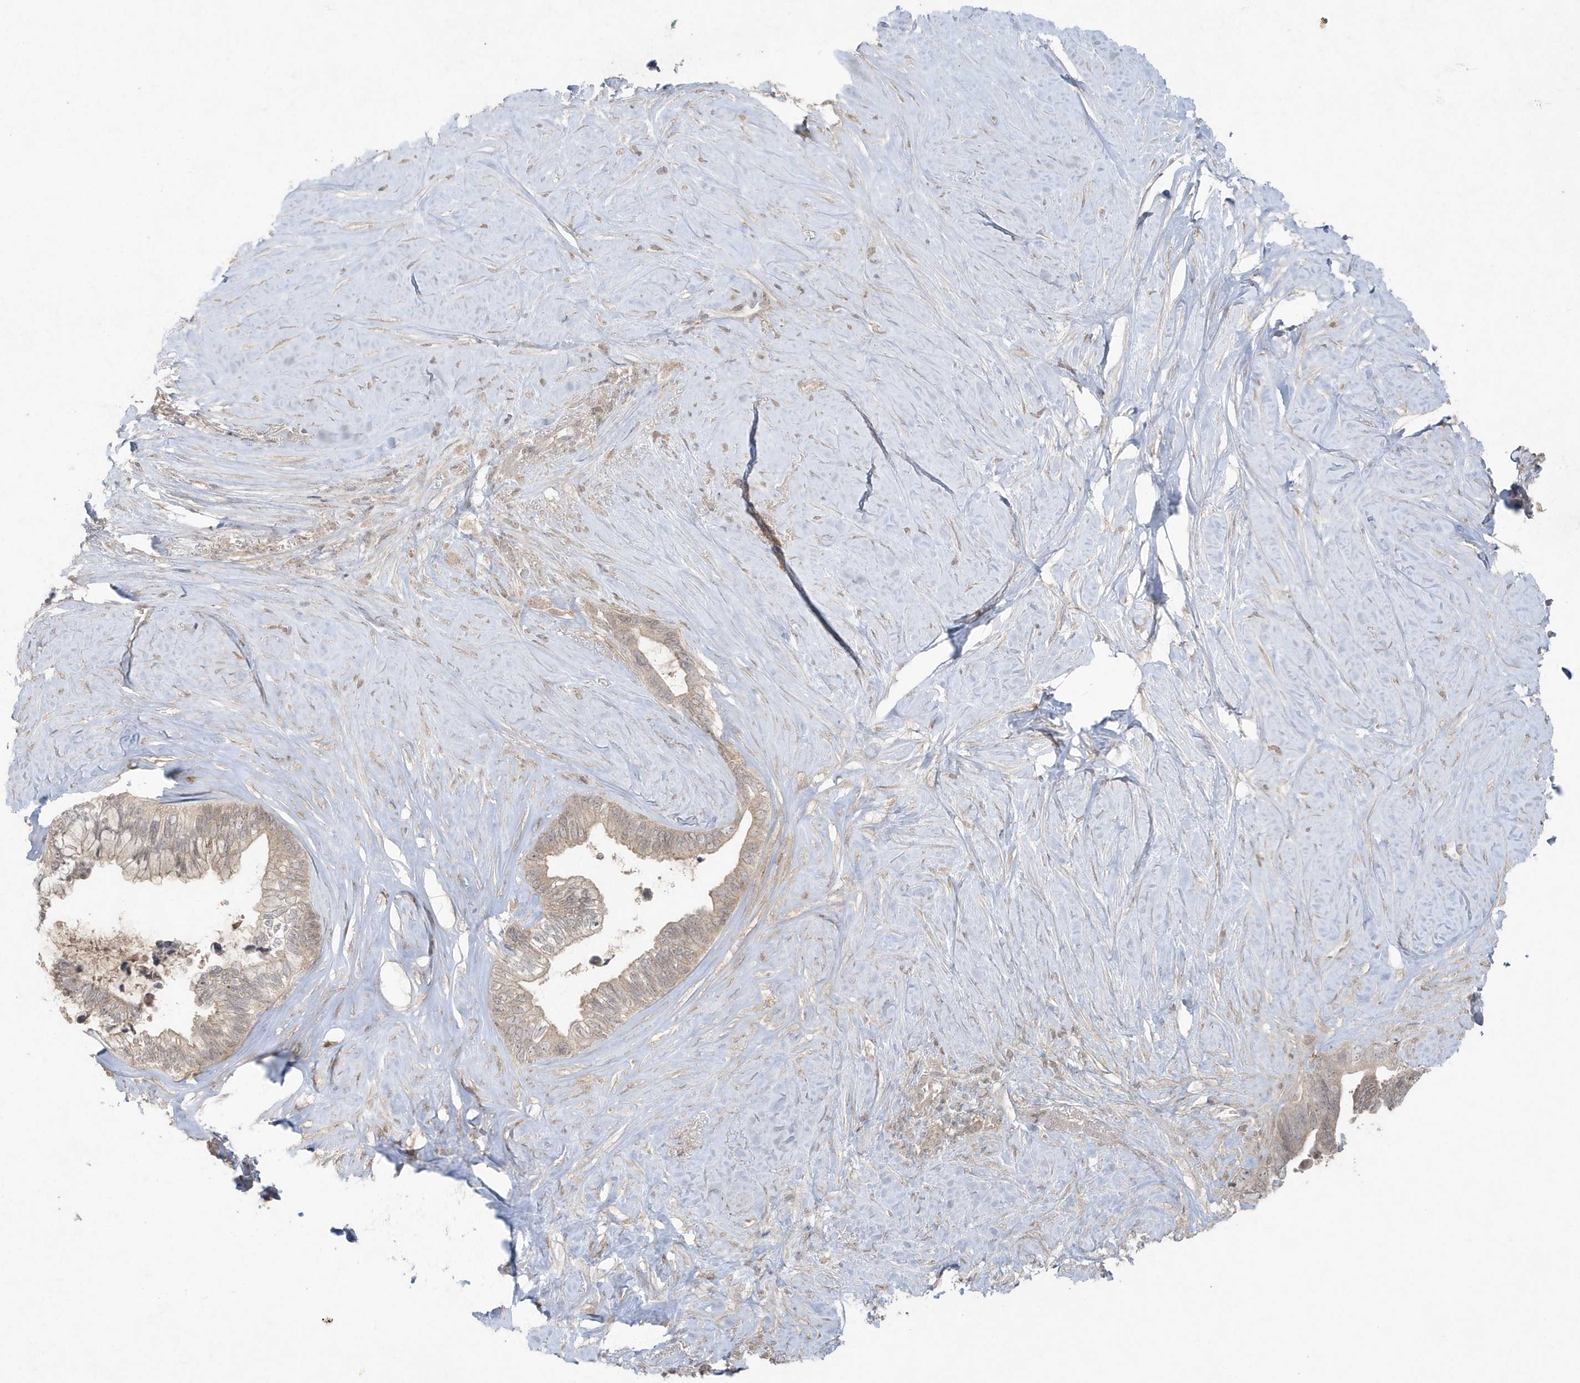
{"staining": {"intensity": "weak", "quantity": ">75%", "location": "cytoplasmic/membranous"}, "tissue": "pancreatic cancer", "cell_type": "Tumor cells", "image_type": "cancer", "snomed": [{"axis": "morphology", "description": "Adenocarcinoma, NOS"}, {"axis": "topography", "description": "Pancreas"}], "caption": "High-power microscopy captured an IHC photomicrograph of adenocarcinoma (pancreatic), revealing weak cytoplasmic/membranous staining in about >75% of tumor cells.", "gene": "C1RL", "patient": {"sex": "female", "age": 72}}